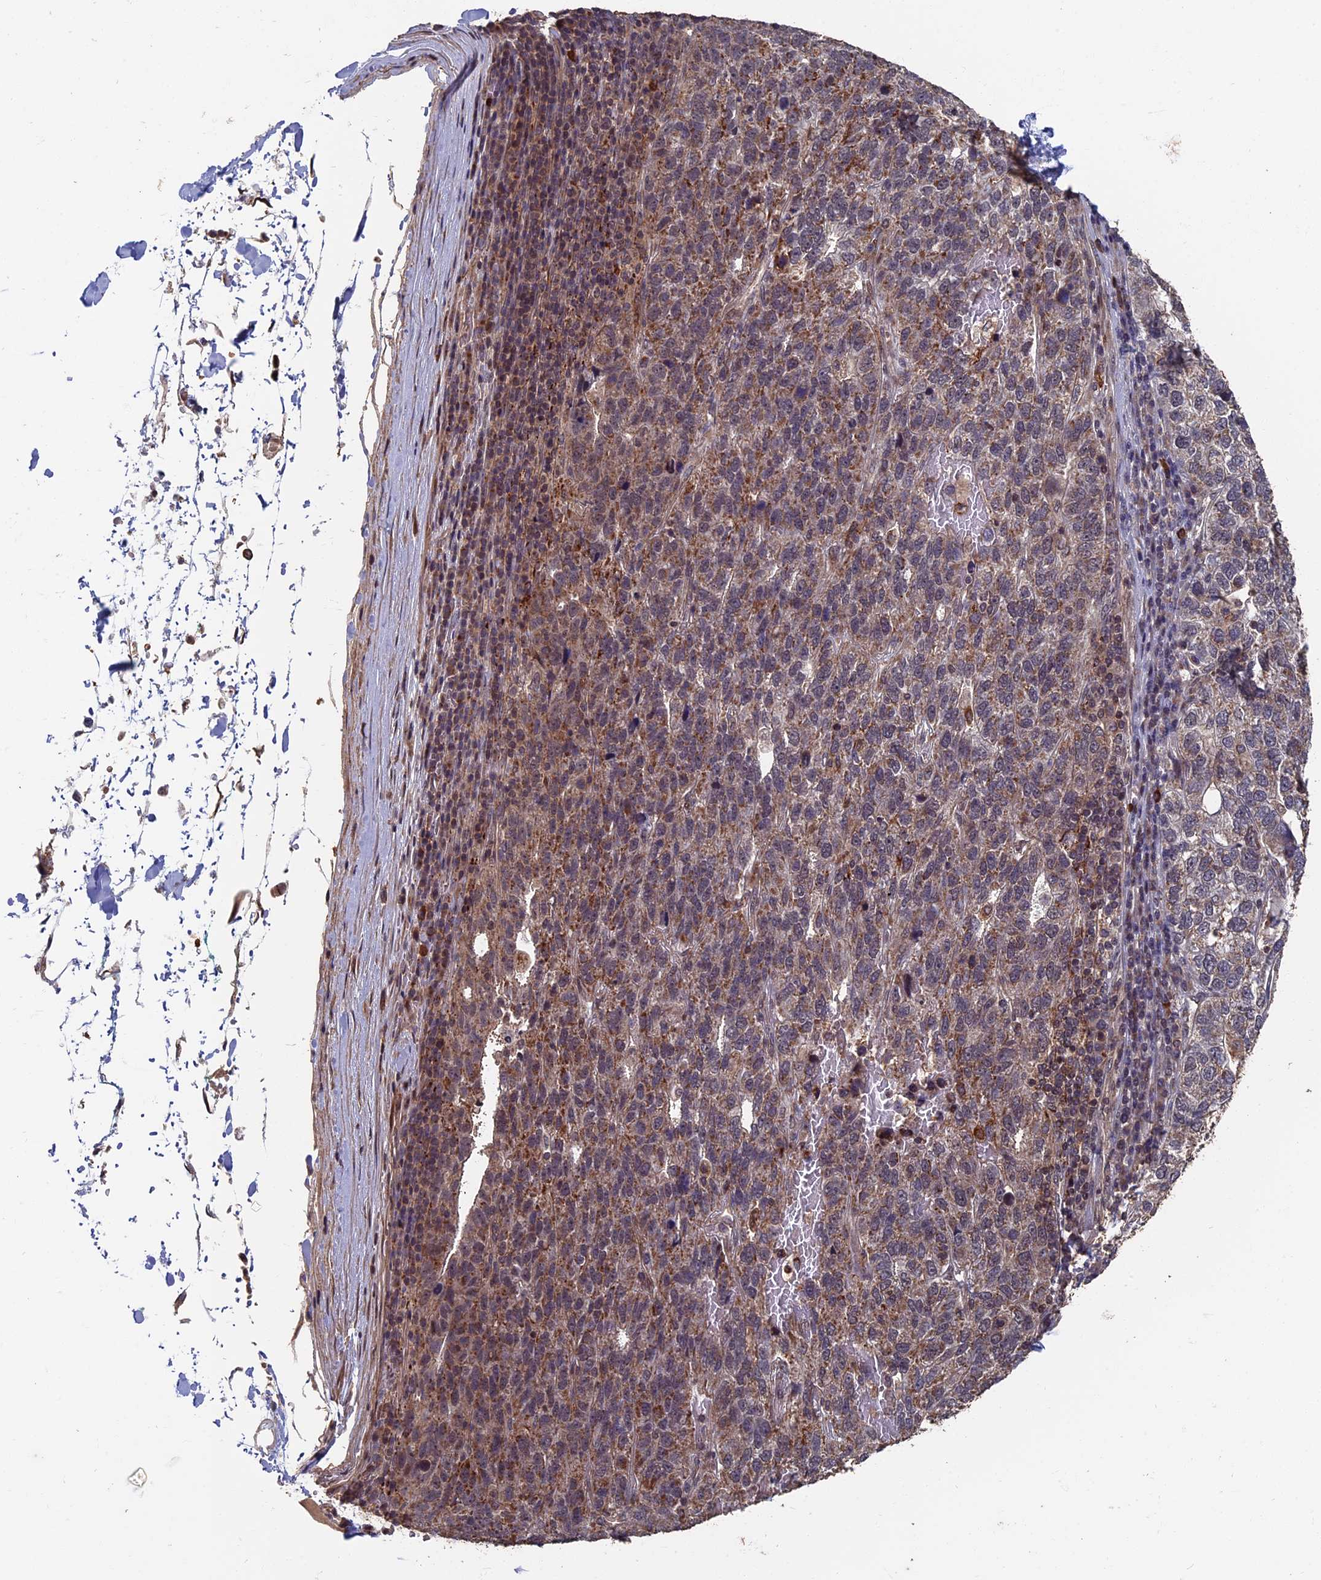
{"staining": {"intensity": "weak", "quantity": "<25%", "location": "cytoplasmic/membranous"}, "tissue": "pancreatic cancer", "cell_type": "Tumor cells", "image_type": "cancer", "snomed": [{"axis": "morphology", "description": "Adenocarcinoma, NOS"}, {"axis": "topography", "description": "Pancreas"}], "caption": "The immunohistochemistry histopathology image has no significant positivity in tumor cells of adenocarcinoma (pancreatic) tissue.", "gene": "RASGRF1", "patient": {"sex": "female", "age": 61}}